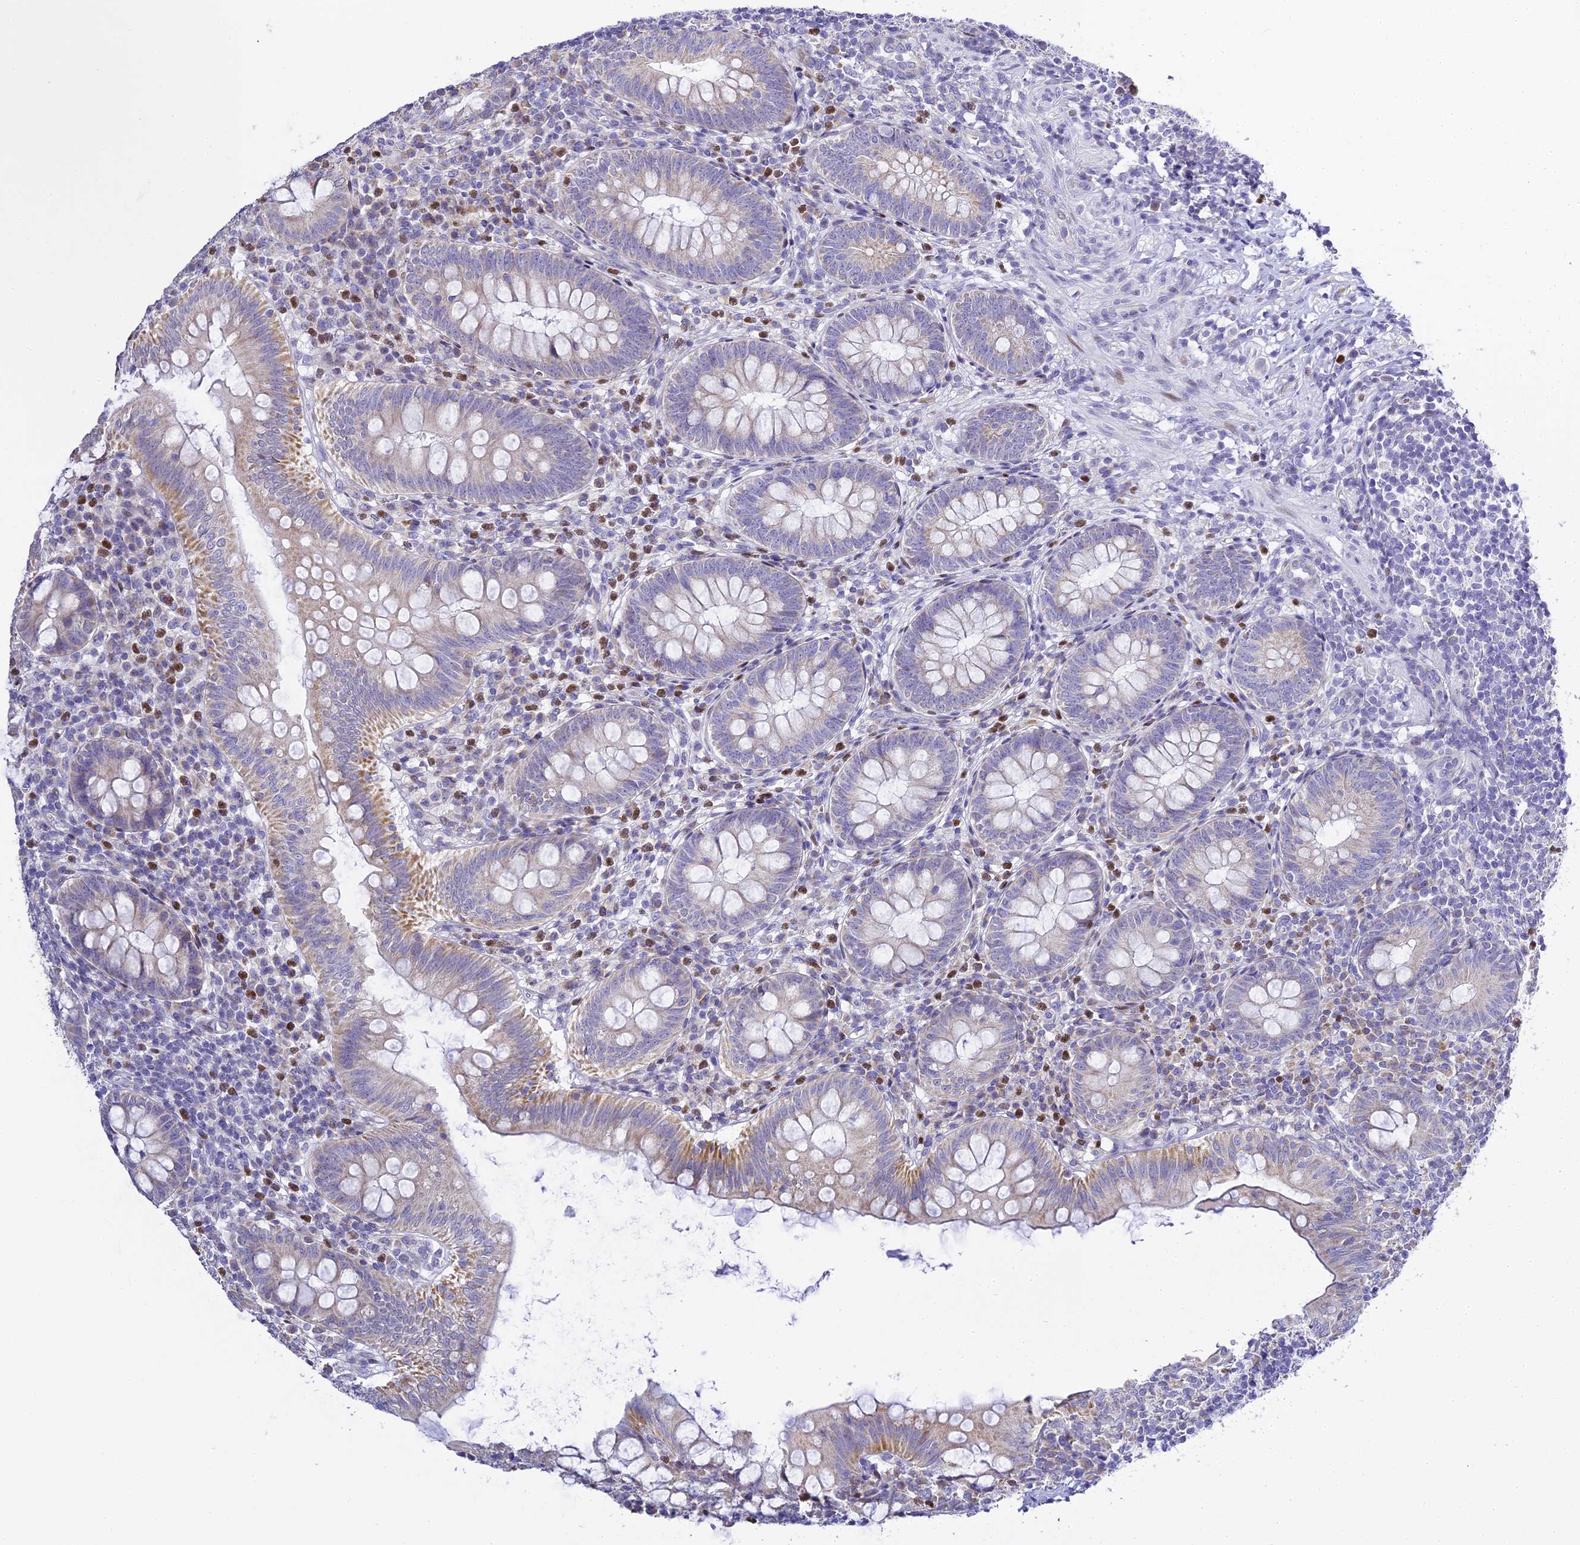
{"staining": {"intensity": "moderate", "quantity": "<25%", "location": "cytoplasmic/membranous"}, "tissue": "appendix", "cell_type": "Glandular cells", "image_type": "normal", "snomed": [{"axis": "morphology", "description": "Normal tissue, NOS"}, {"axis": "topography", "description": "Appendix"}], "caption": "Human appendix stained for a protein (brown) shows moderate cytoplasmic/membranous positive staining in about <25% of glandular cells.", "gene": "SERP1", "patient": {"sex": "male", "age": 14}}